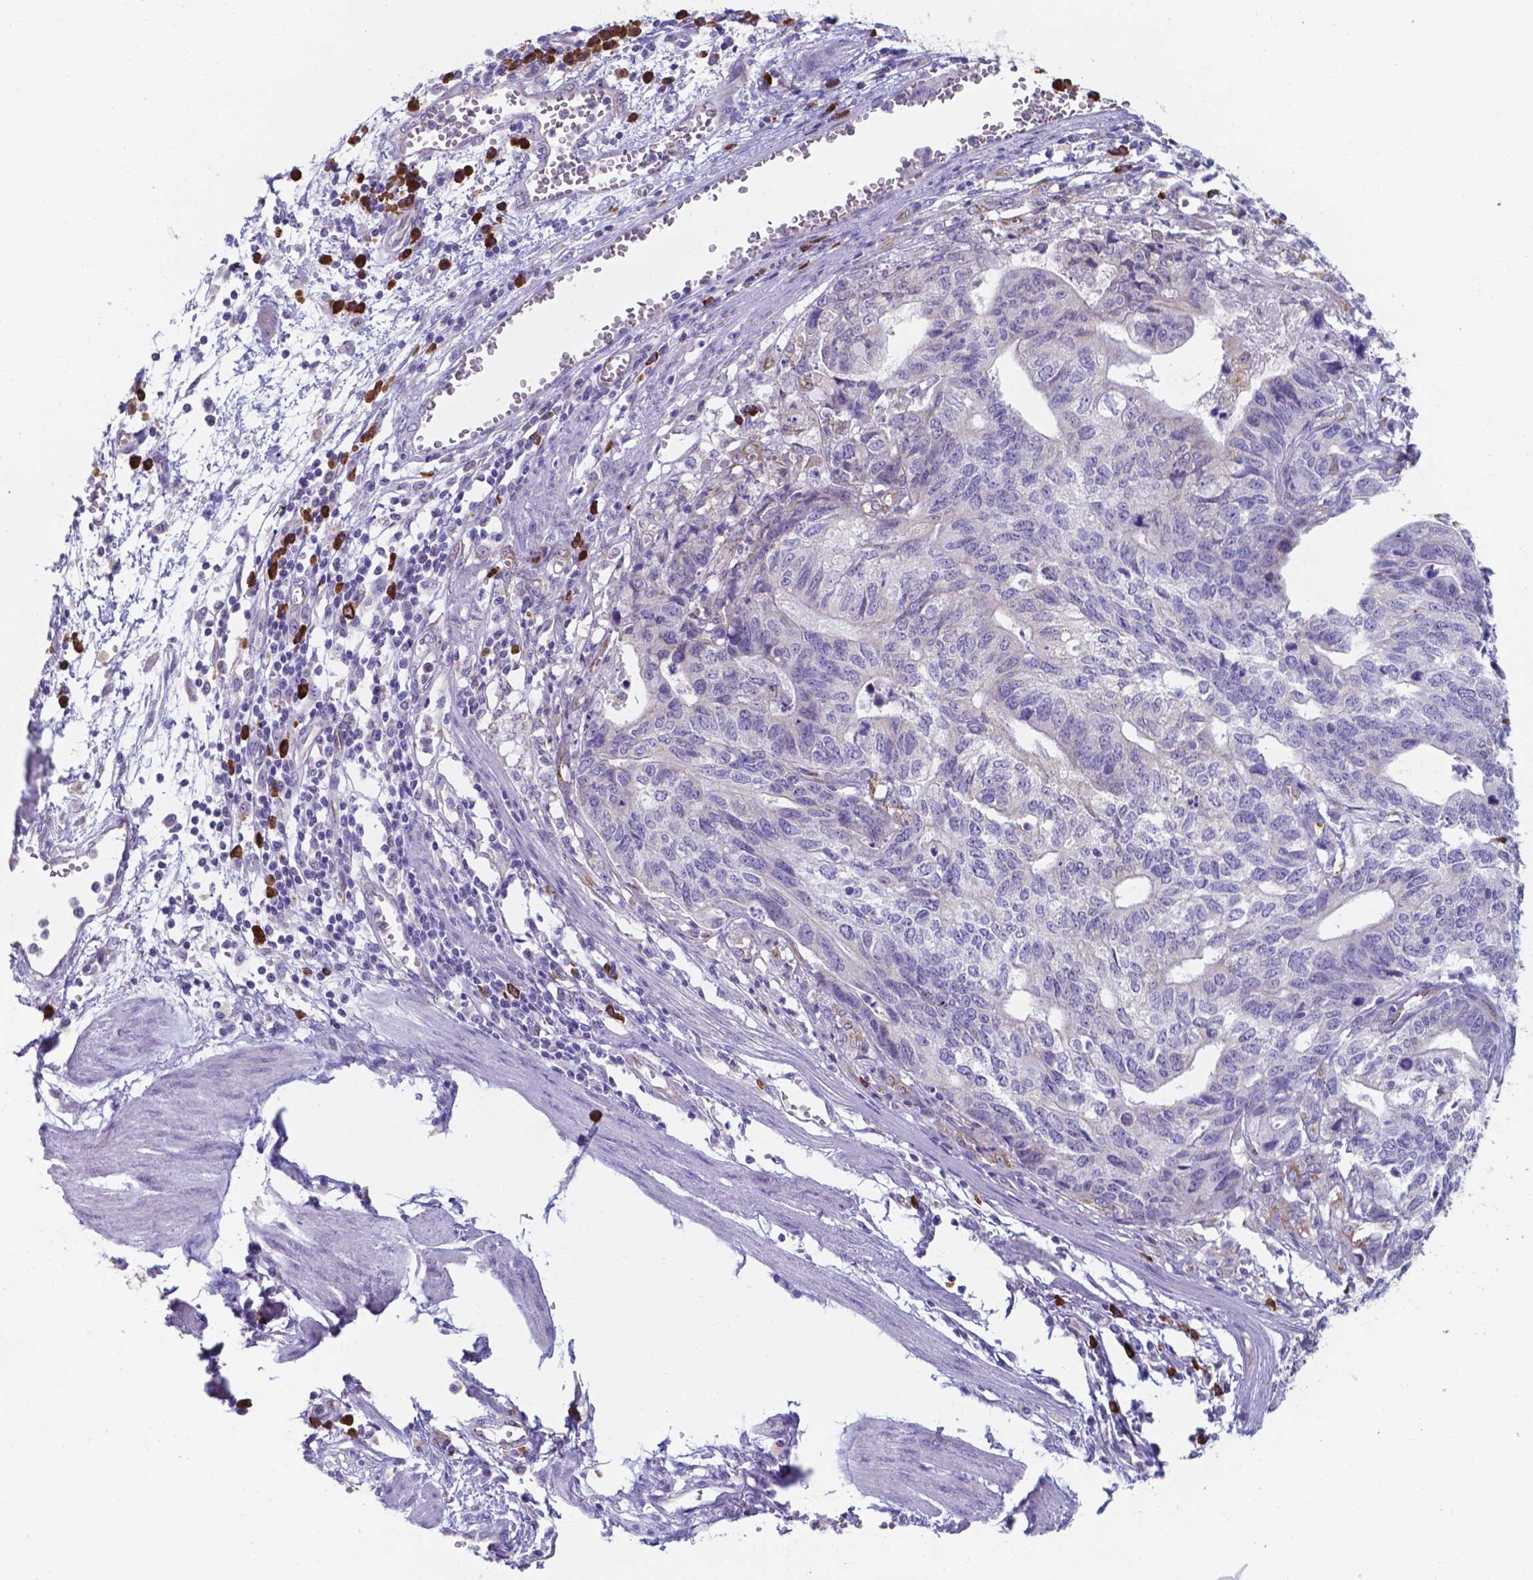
{"staining": {"intensity": "negative", "quantity": "none", "location": "none"}, "tissue": "stomach cancer", "cell_type": "Tumor cells", "image_type": "cancer", "snomed": [{"axis": "morphology", "description": "Adenocarcinoma, NOS"}, {"axis": "topography", "description": "Stomach, upper"}], "caption": "Stomach adenocarcinoma stained for a protein using immunohistochemistry demonstrates no expression tumor cells.", "gene": "UBE2J1", "patient": {"sex": "female", "age": 67}}